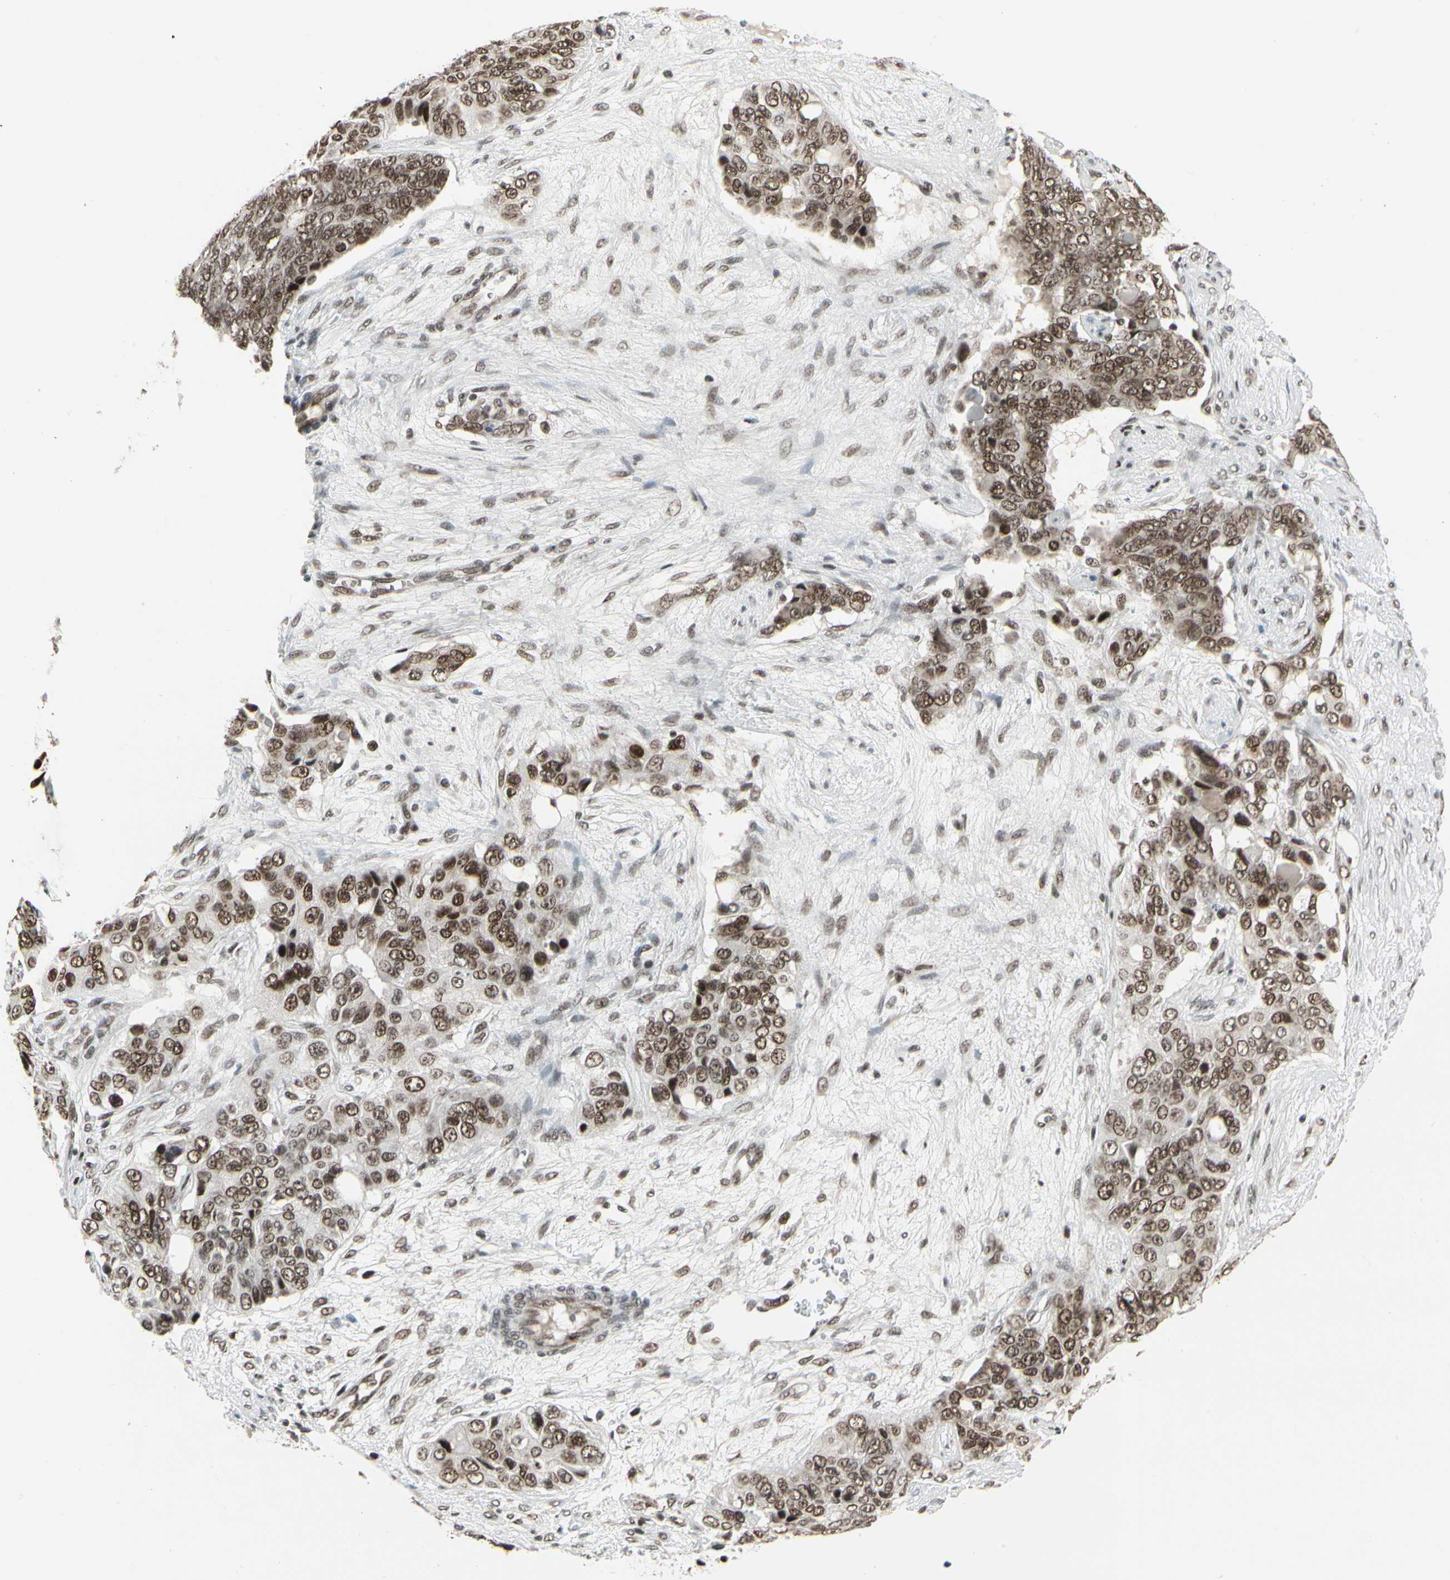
{"staining": {"intensity": "strong", "quantity": ">75%", "location": "nuclear"}, "tissue": "ovarian cancer", "cell_type": "Tumor cells", "image_type": "cancer", "snomed": [{"axis": "morphology", "description": "Carcinoma, endometroid"}, {"axis": "topography", "description": "Ovary"}], "caption": "Ovarian cancer (endometroid carcinoma) stained with DAB immunohistochemistry displays high levels of strong nuclear staining in approximately >75% of tumor cells.", "gene": "HMG20A", "patient": {"sex": "female", "age": 51}}